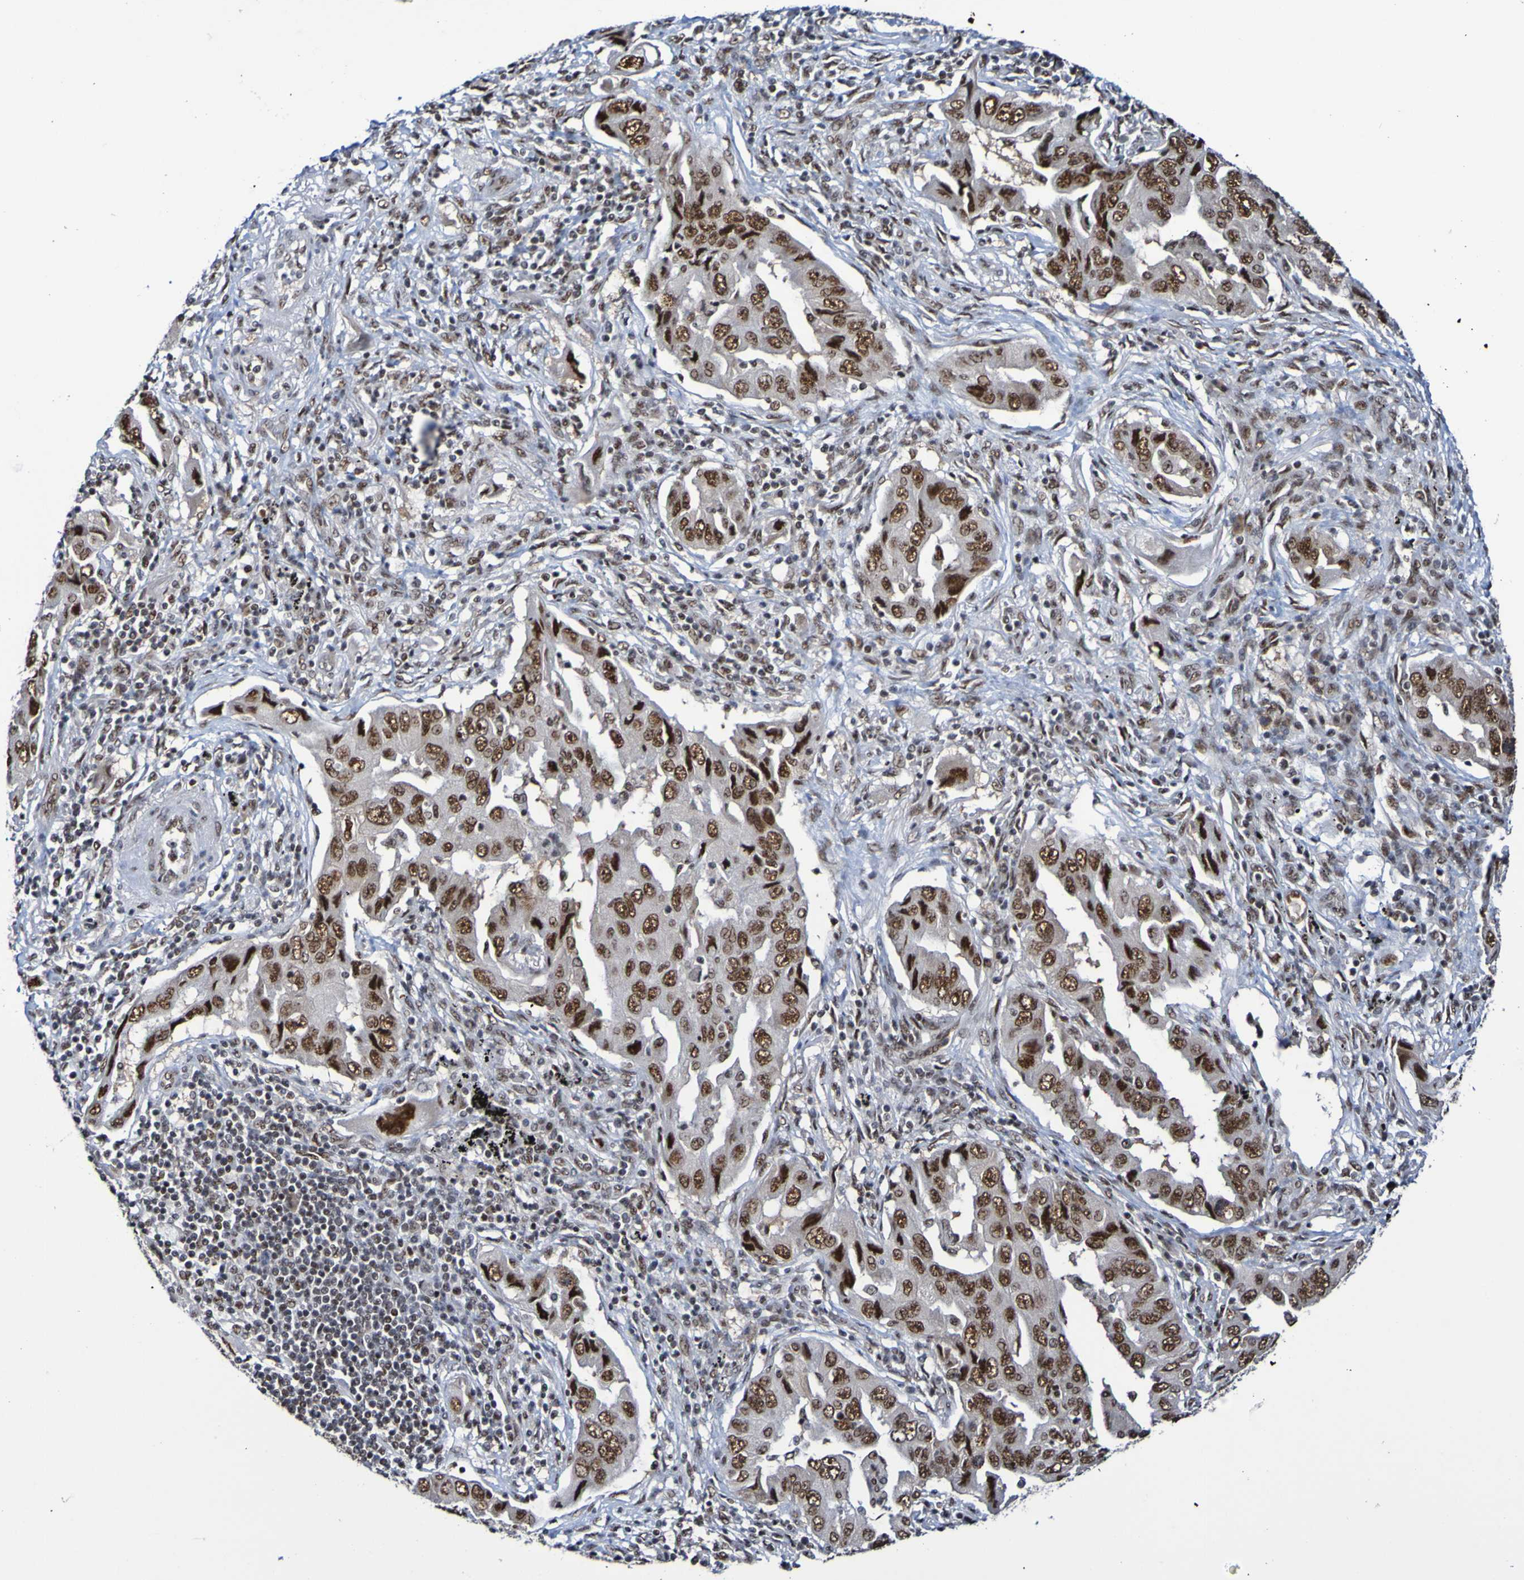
{"staining": {"intensity": "strong", "quantity": ">75%", "location": "nuclear"}, "tissue": "lung cancer", "cell_type": "Tumor cells", "image_type": "cancer", "snomed": [{"axis": "morphology", "description": "Adenocarcinoma, NOS"}, {"axis": "topography", "description": "Lung"}], "caption": "Strong nuclear protein positivity is present in approximately >75% of tumor cells in lung cancer.", "gene": "CDC5L", "patient": {"sex": "female", "age": 65}}